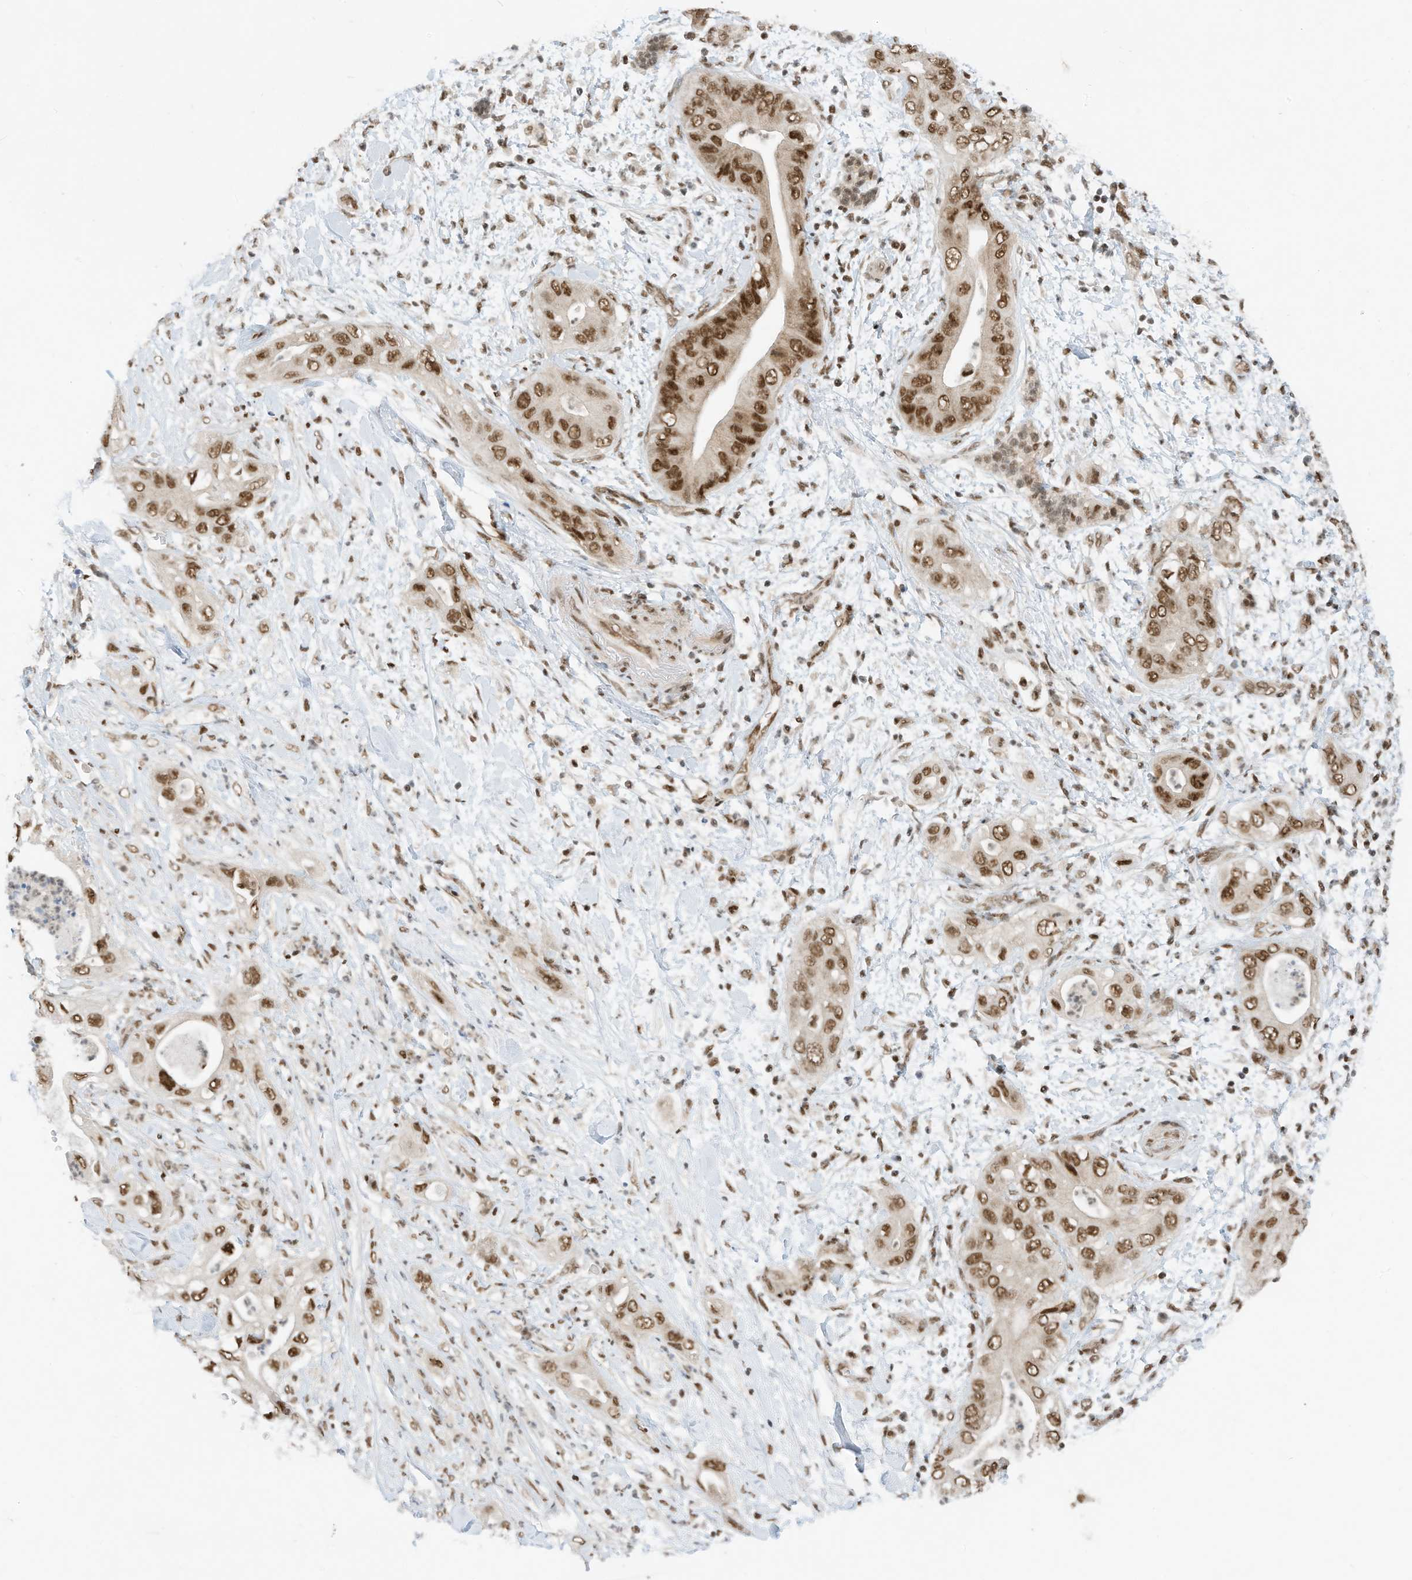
{"staining": {"intensity": "strong", "quantity": ">75%", "location": "nuclear"}, "tissue": "pancreatic cancer", "cell_type": "Tumor cells", "image_type": "cancer", "snomed": [{"axis": "morphology", "description": "Adenocarcinoma, NOS"}, {"axis": "topography", "description": "Pancreas"}], "caption": "Protein analysis of pancreatic cancer tissue reveals strong nuclear staining in approximately >75% of tumor cells. Immunohistochemistry stains the protein of interest in brown and the nuclei are stained blue.", "gene": "AURKAIP1", "patient": {"sex": "female", "age": 78}}